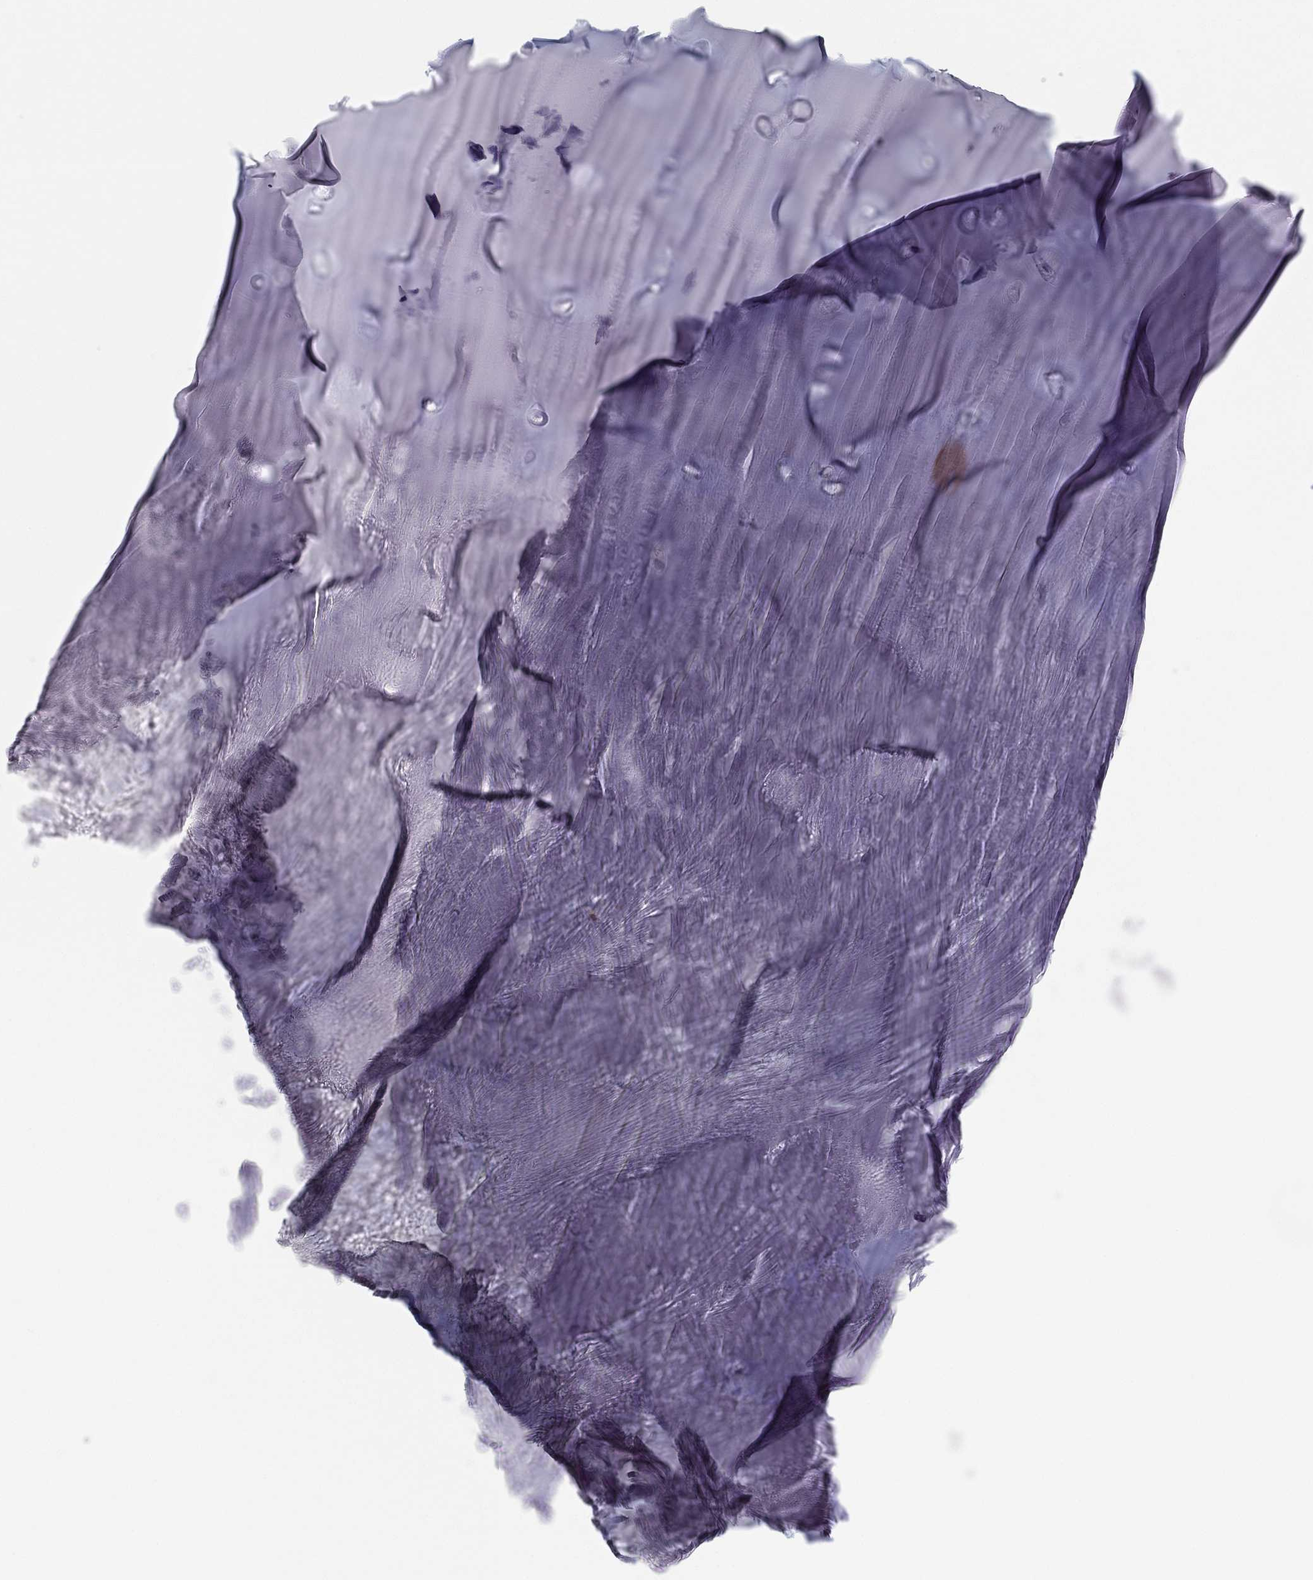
{"staining": {"intensity": "negative", "quantity": "none", "location": "none"}, "tissue": "adipose tissue", "cell_type": "Adipocytes", "image_type": "normal", "snomed": [{"axis": "morphology", "description": "Normal tissue, NOS"}, {"axis": "topography", "description": "Cartilage tissue"}], "caption": "DAB (3,3'-diaminobenzidine) immunohistochemical staining of benign adipose tissue reveals no significant staining in adipocytes.", "gene": "STK31", "patient": {"sex": "male", "age": 81}}